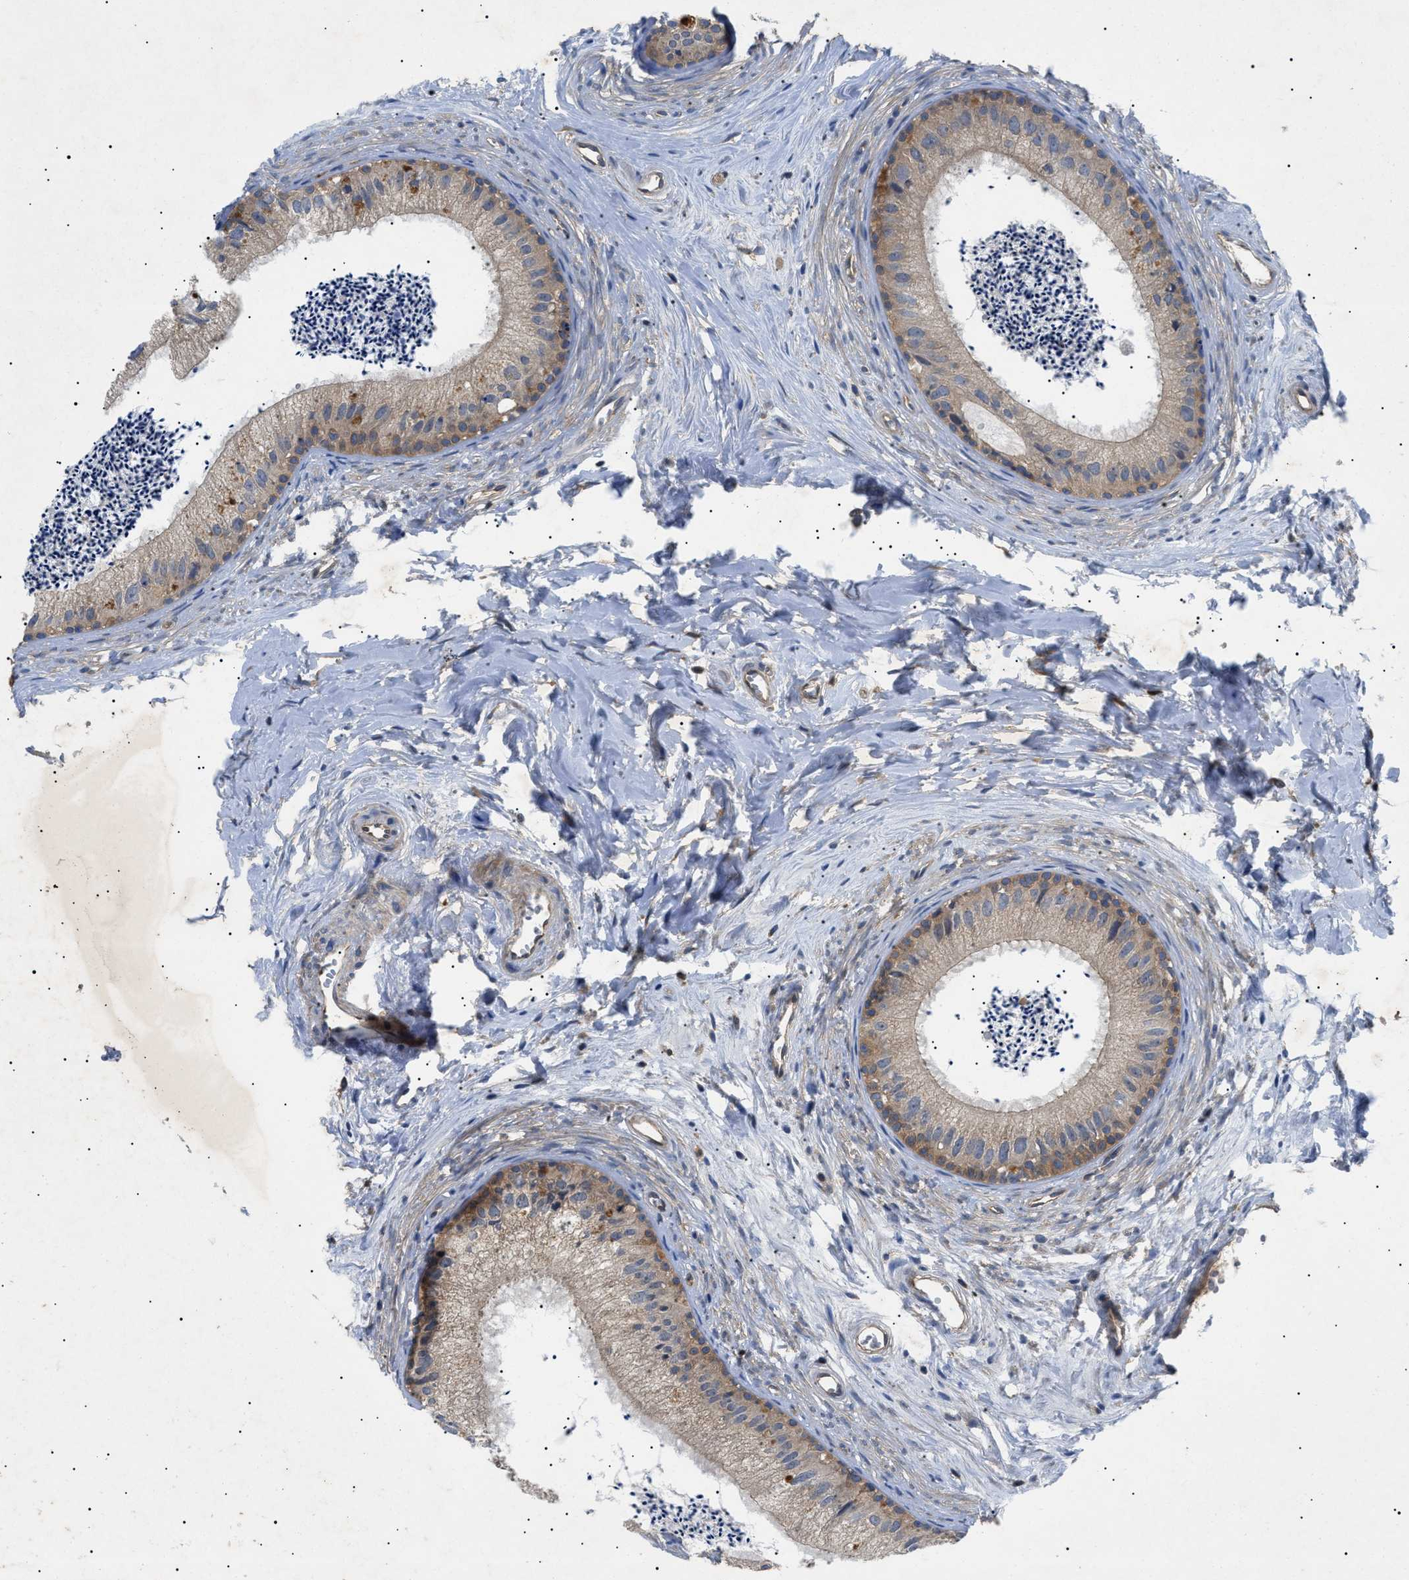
{"staining": {"intensity": "moderate", "quantity": "25%-75%", "location": "cytoplasmic/membranous"}, "tissue": "epididymis", "cell_type": "Glandular cells", "image_type": "normal", "snomed": [{"axis": "morphology", "description": "Normal tissue, NOS"}, {"axis": "topography", "description": "Epididymis"}], "caption": "About 25%-75% of glandular cells in unremarkable epididymis display moderate cytoplasmic/membranous protein positivity as visualized by brown immunohistochemical staining.", "gene": "RIPK1", "patient": {"sex": "male", "age": 56}}